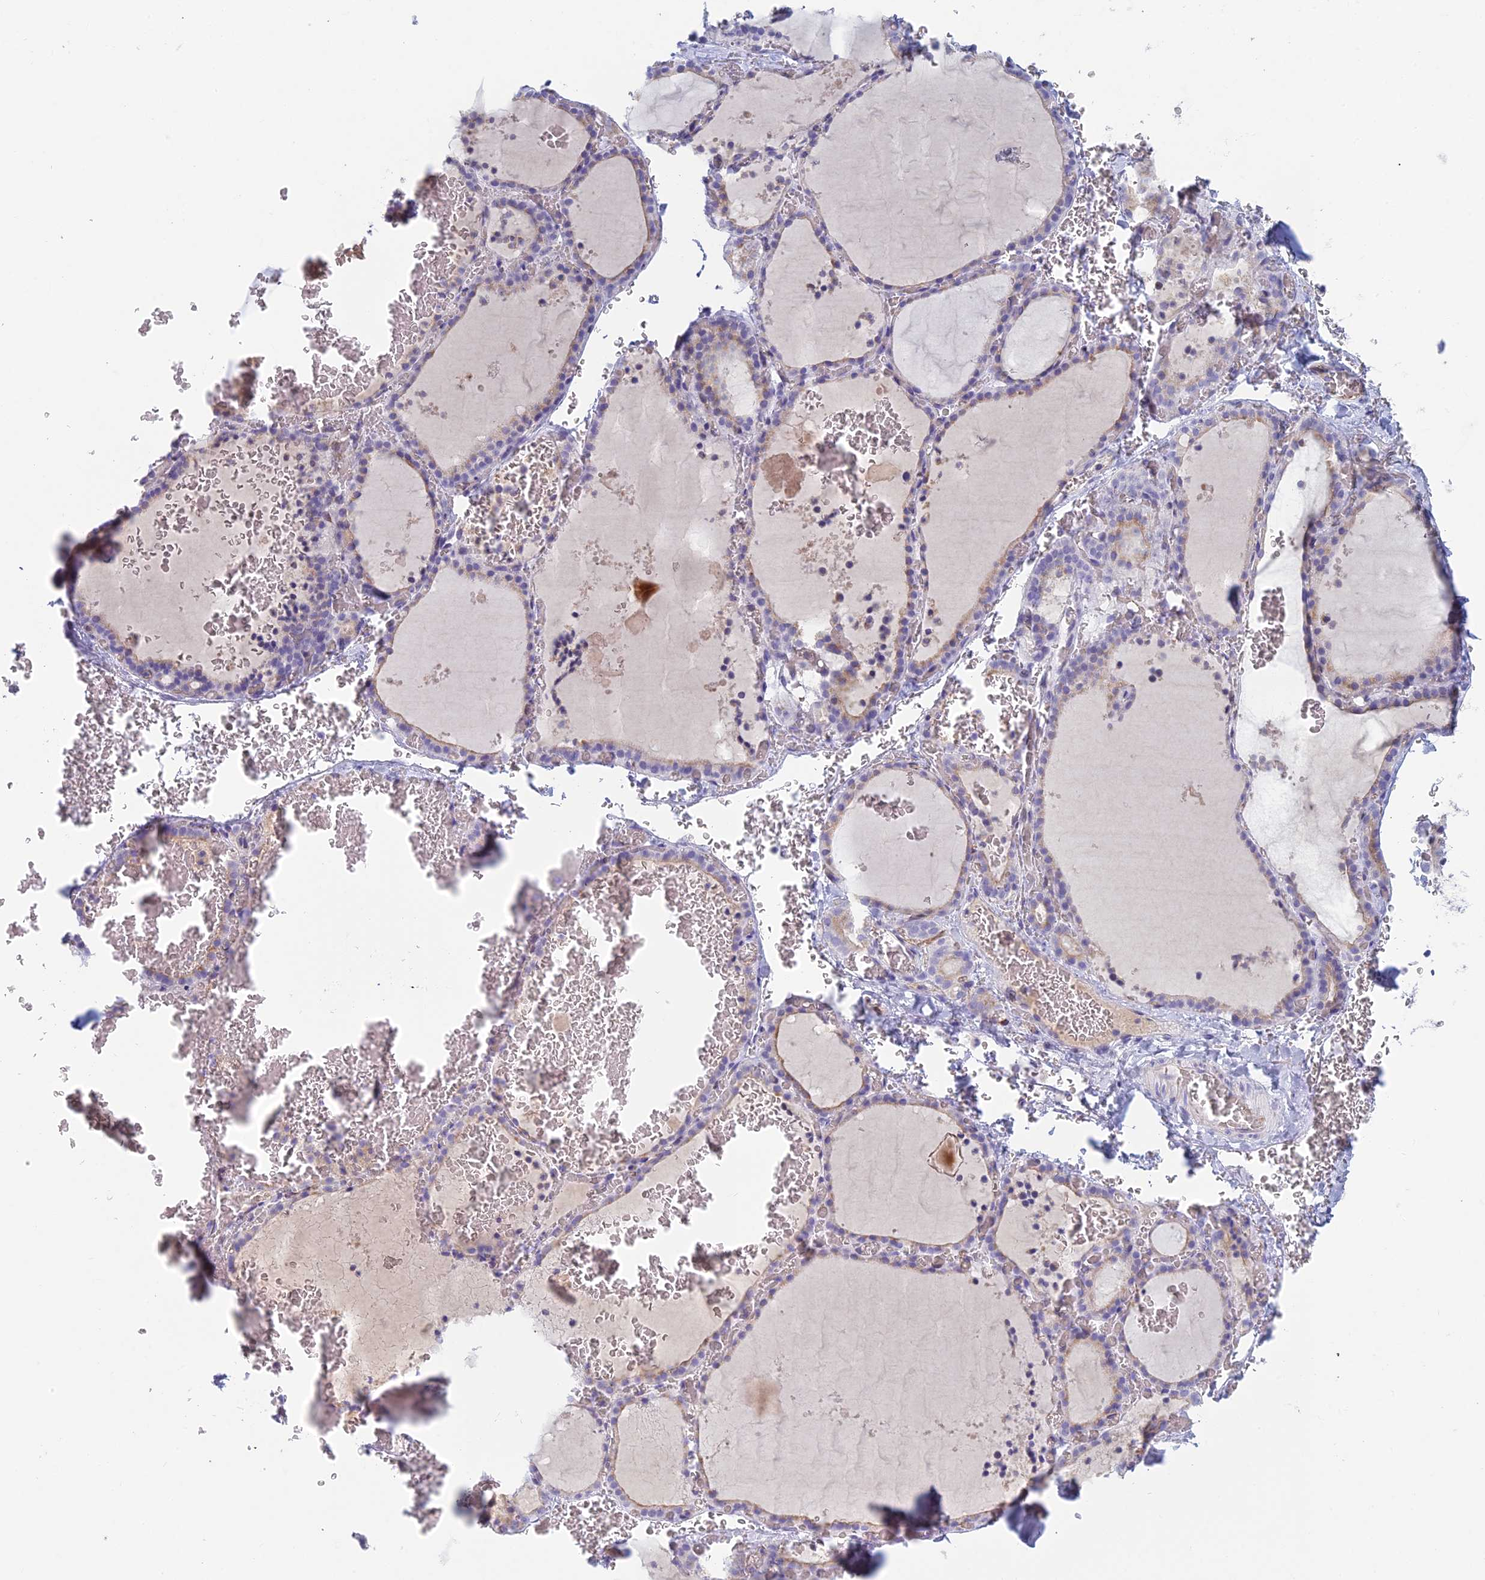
{"staining": {"intensity": "weak", "quantity": "<25%", "location": "cytoplasmic/membranous"}, "tissue": "thyroid gland", "cell_type": "Glandular cells", "image_type": "normal", "snomed": [{"axis": "morphology", "description": "Normal tissue, NOS"}, {"axis": "topography", "description": "Thyroid gland"}], "caption": "This is an immunohistochemistry histopathology image of unremarkable thyroid gland. There is no expression in glandular cells.", "gene": "FERD3L", "patient": {"sex": "female", "age": 39}}